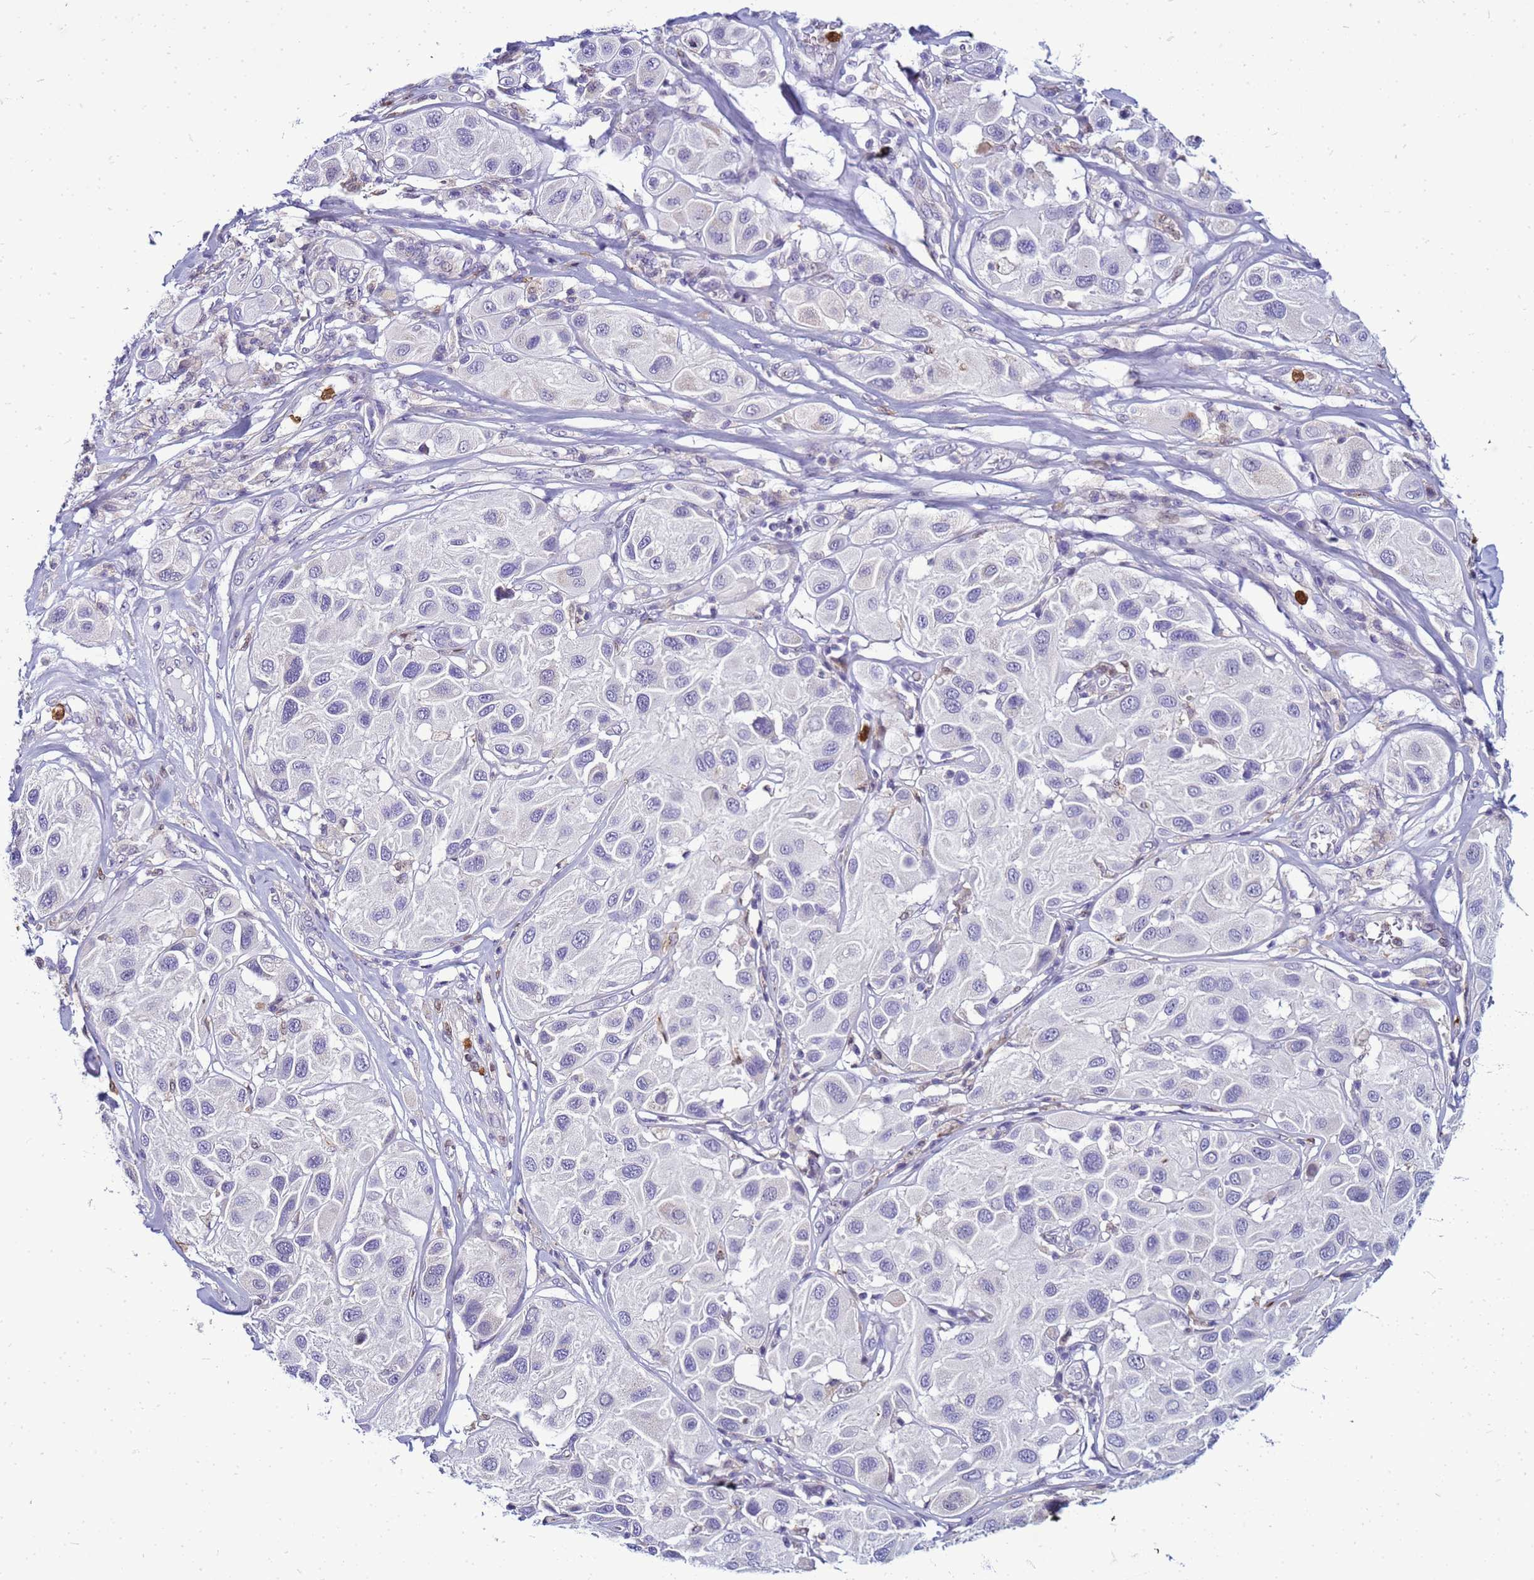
{"staining": {"intensity": "negative", "quantity": "none", "location": "none"}, "tissue": "melanoma", "cell_type": "Tumor cells", "image_type": "cancer", "snomed": [{"axis": "morphology", "description": "Malignant melanoma, Metastatic site"}, {"axis": "topography", "description": "Skin"}], "caption": "A micrograph of human melanoma is negative for staining in tumor cells.", "gene": "VPS4B", "patient": {"sex": "male", "age": 41}}